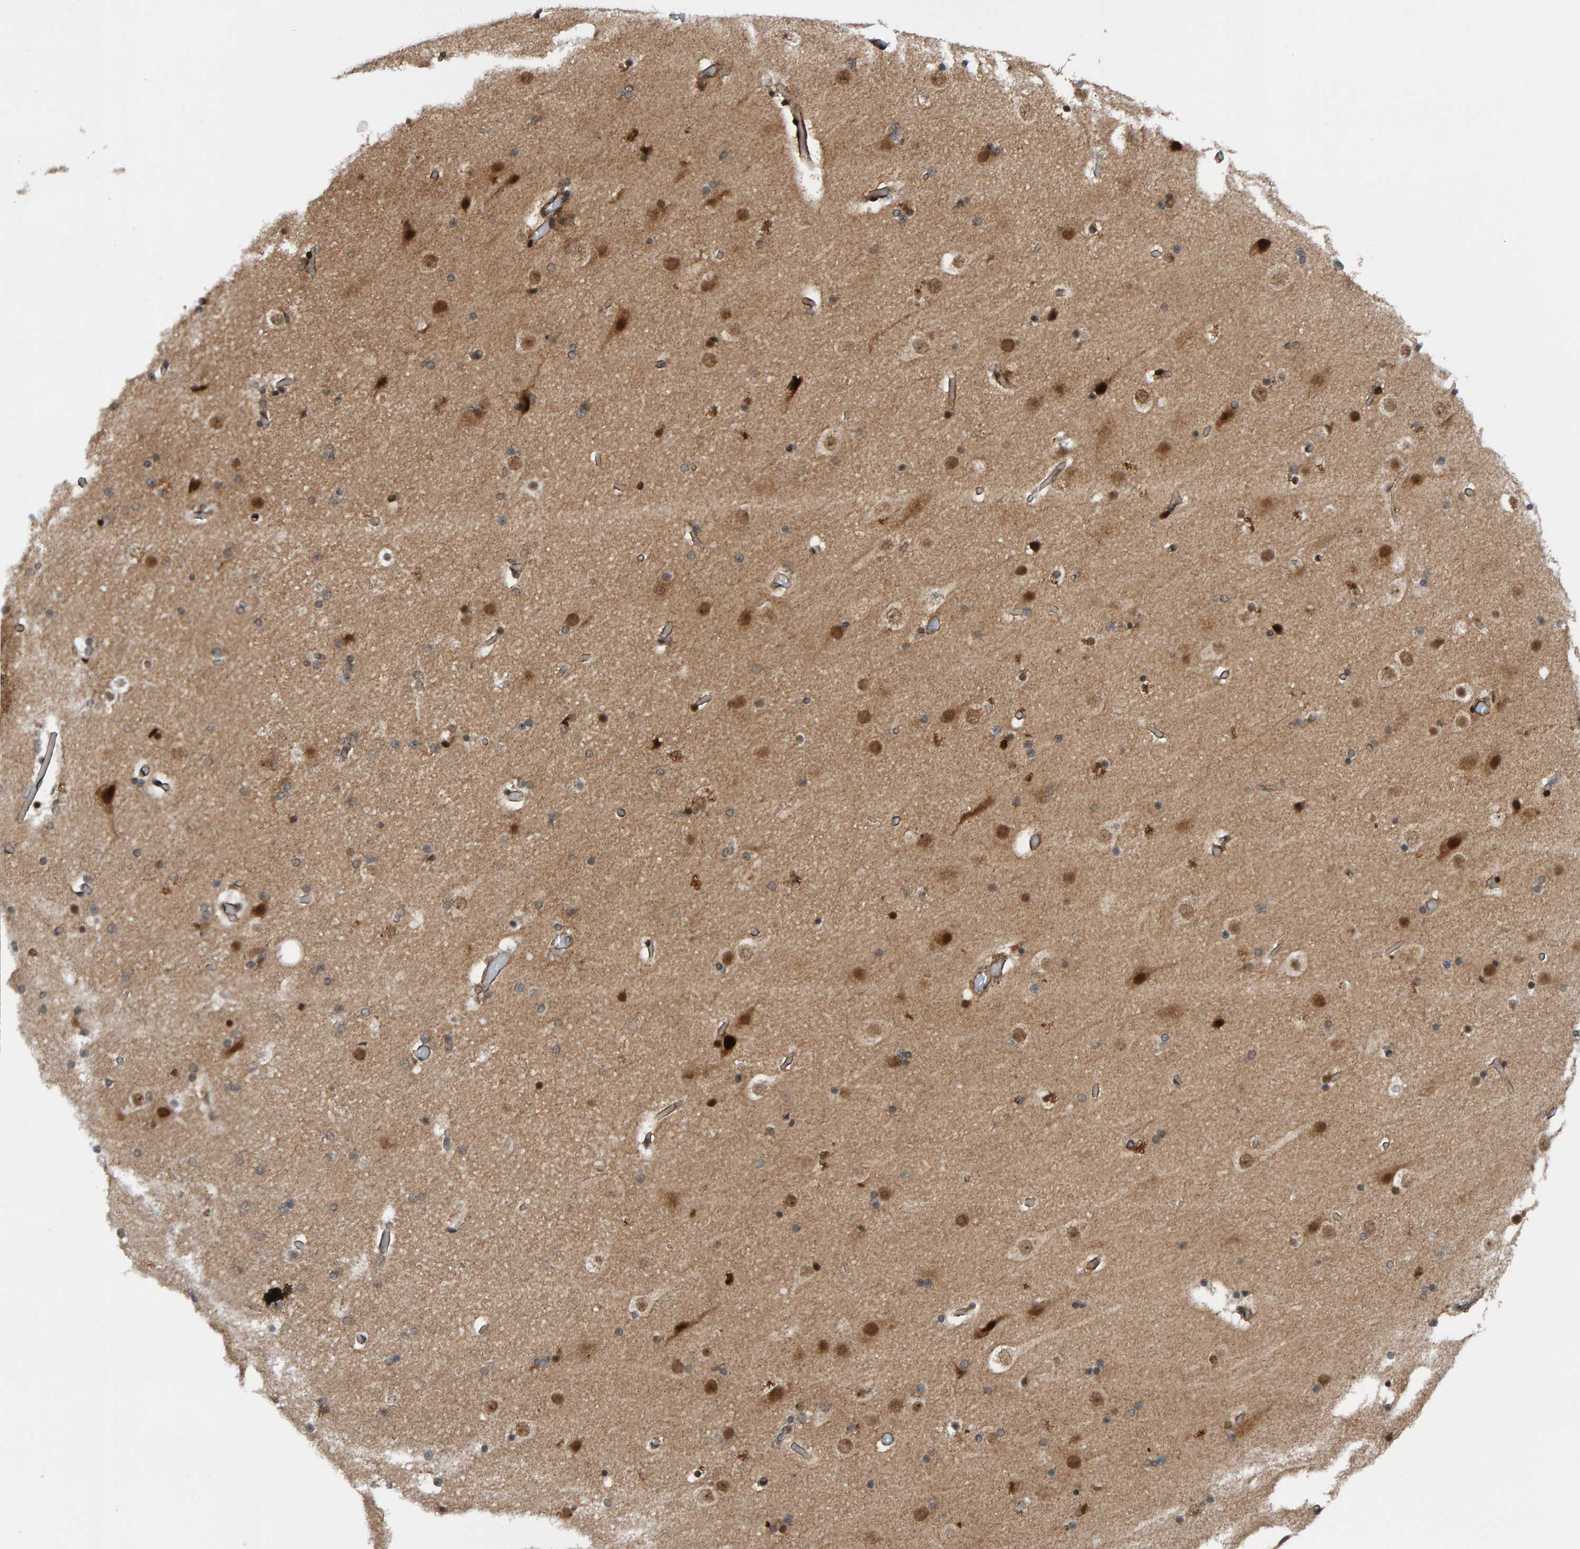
{"staining": {"intensity": "moderate", "quantity": ">75%", "location": "cytoplasmic/membranous"}, "tissue": "cerebral cortex", "cell_type": "Endothelial cells", "image_type": "normal", "snomed": [{"axis": "morphology", "description": "Normal tissue, NOS"}, {"axis": "topography", "description": "Cerebral cortex"}], "caption": "Immunohistochemistry micrograph of benign human cerebral cortex stained for a protein (brown), which exhibits medium levels of moderate cytoplasmic/membranous staining in approximately >75% of endothelial cells.", "gene": "ZNF366", "patient": {"sex": "male", "age": 57}}